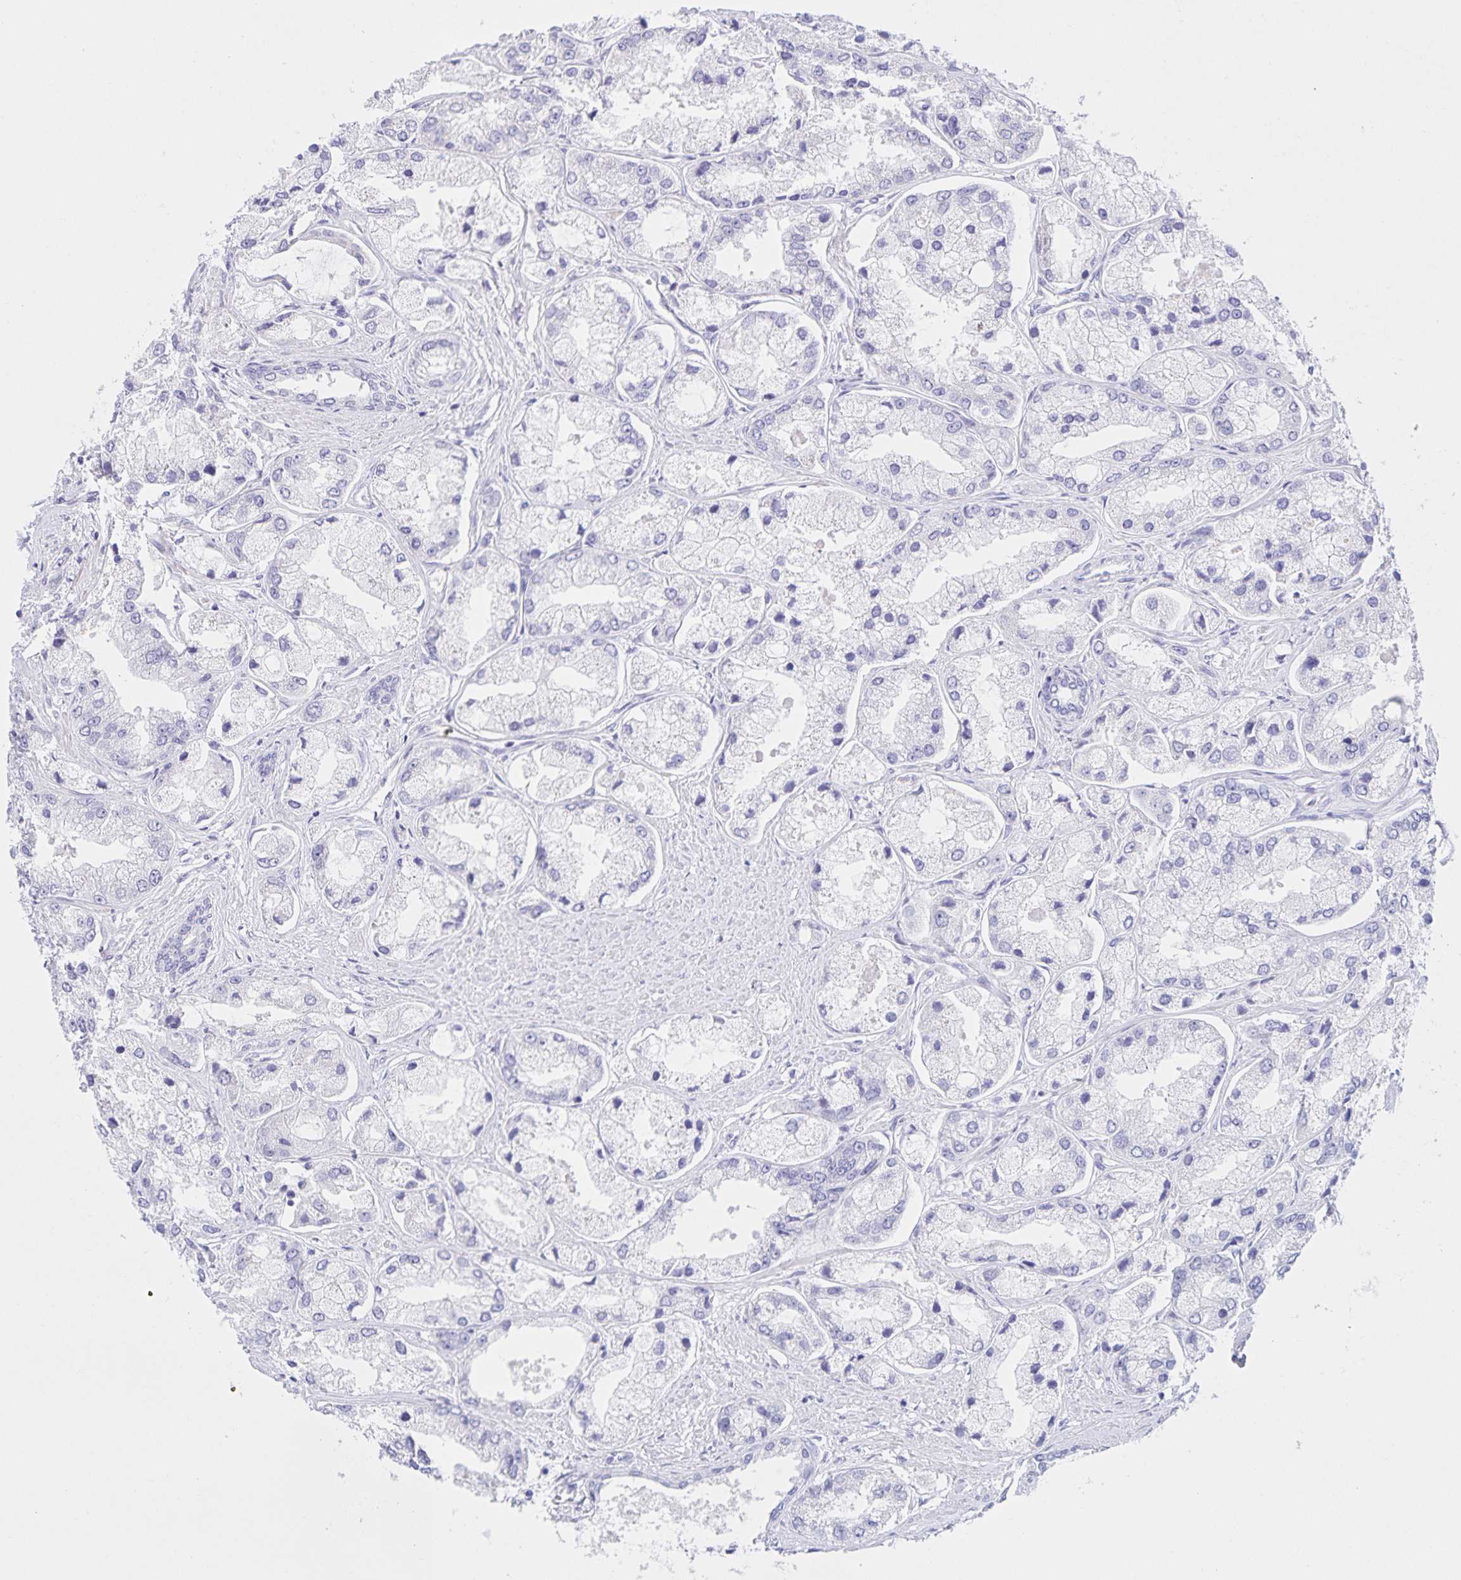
{"staining": {"intensity": "negative", "quantity": "none", "location": "none"}, "tissue": "prostate cancer", "cell_type": "Tumor cells", "image_type": "cancer", "snomed": [{"axis": "morphology", "description": "Adenocarcinoma, Low grade"}, {"axis": "topography", "description": "Prostate"}], "caption": "Tumor cells are negative for protein expression in human prostate cancer.", "gene": "DMGDH", "patient": {"sex": "male", "age": 69}}